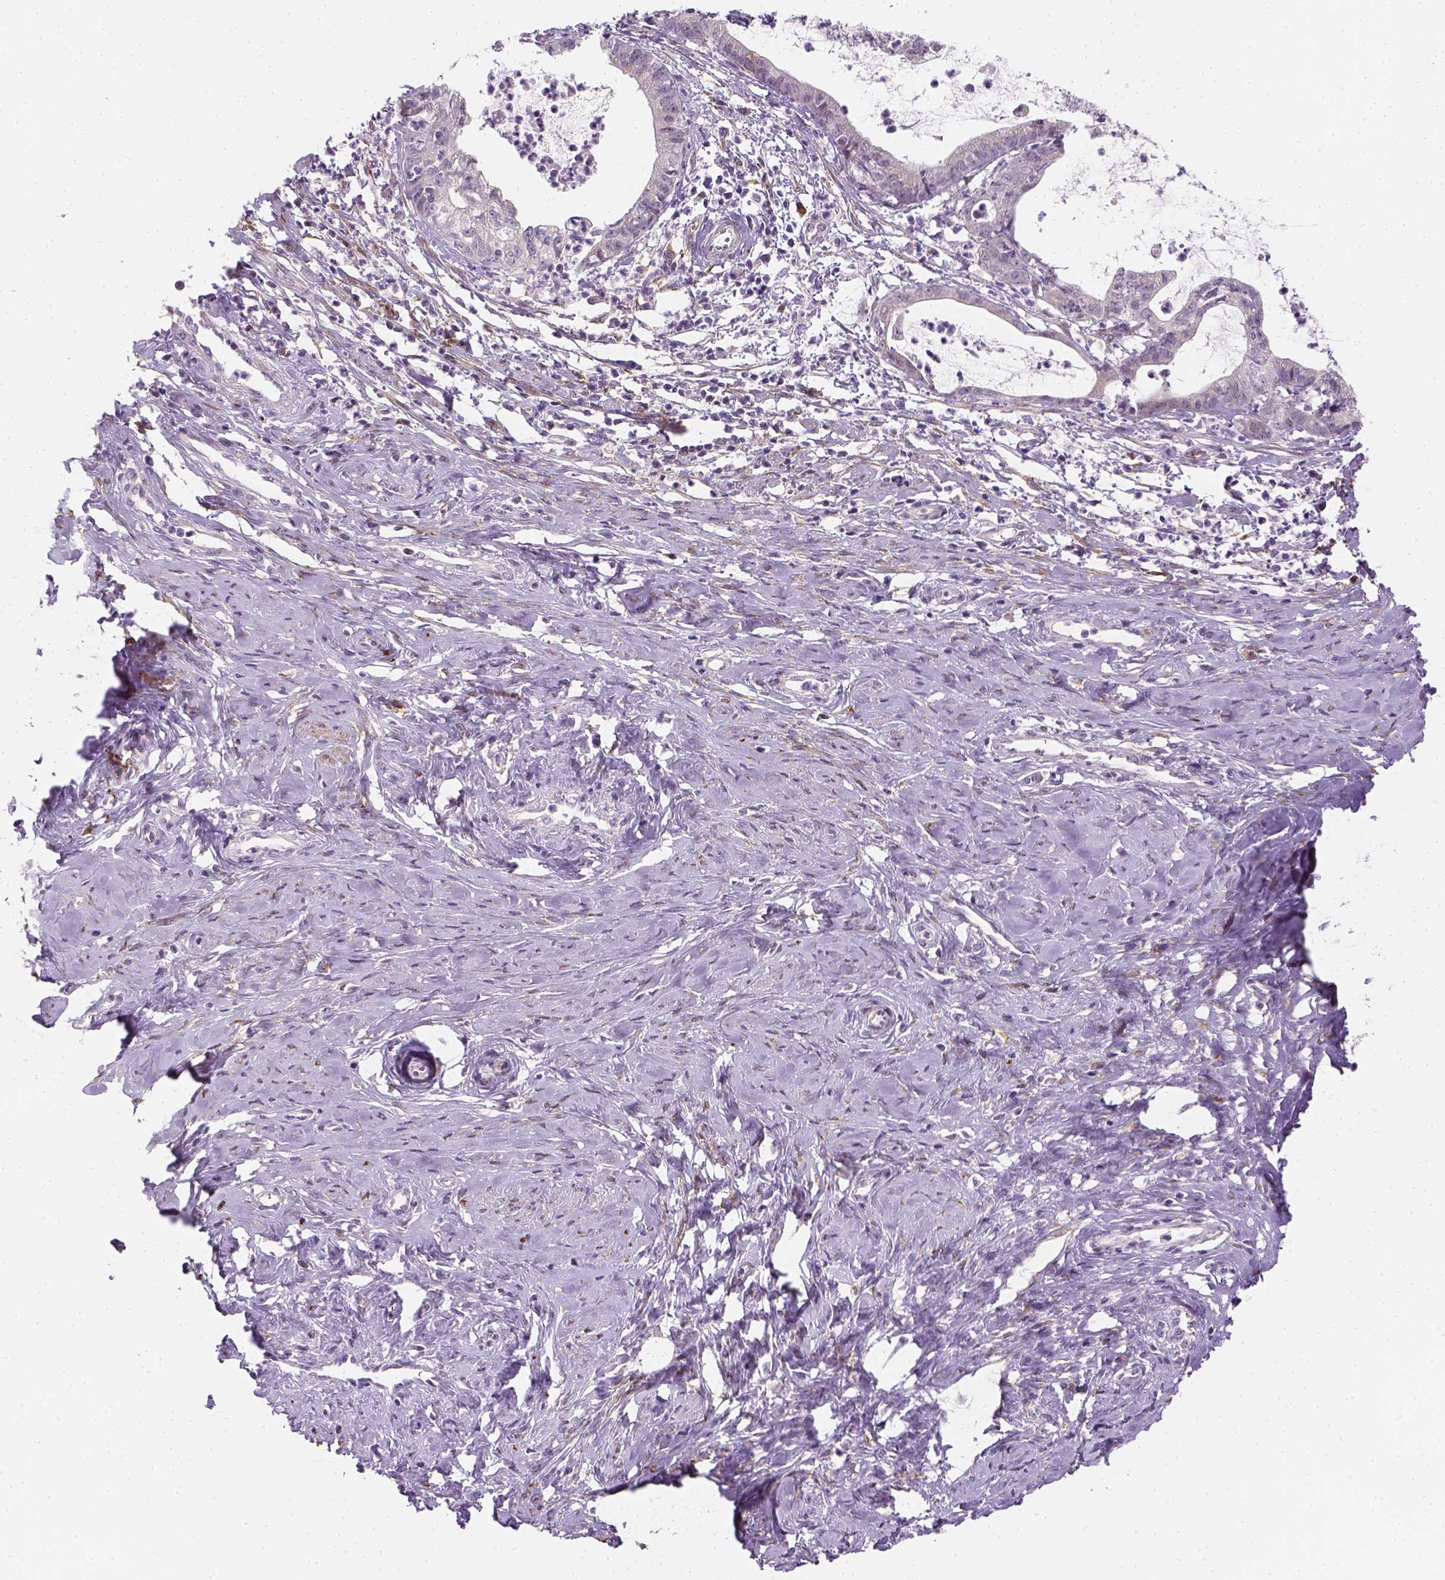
{"staining": {"intensity": "negative", "quantity": "none", "location": "none"}, "tissue": "cervical cancer", "cell_type": "Tumor cells", "image_type": "cancer", "snomed": [{"axis": "morphology", "description": "Normal tissue, NOS"}, {"axis": "morphology", "description": "Adenocarcinoma, NOS"}, {"axis": "topography", "description": "Cervix"}], "caption": "DAB immunohistochemical staining of cervical cancer demonstrates no significant positivity in tumor cells.", "gene": "CACNB1", "patient": {"sex": "female", "age": 38}}